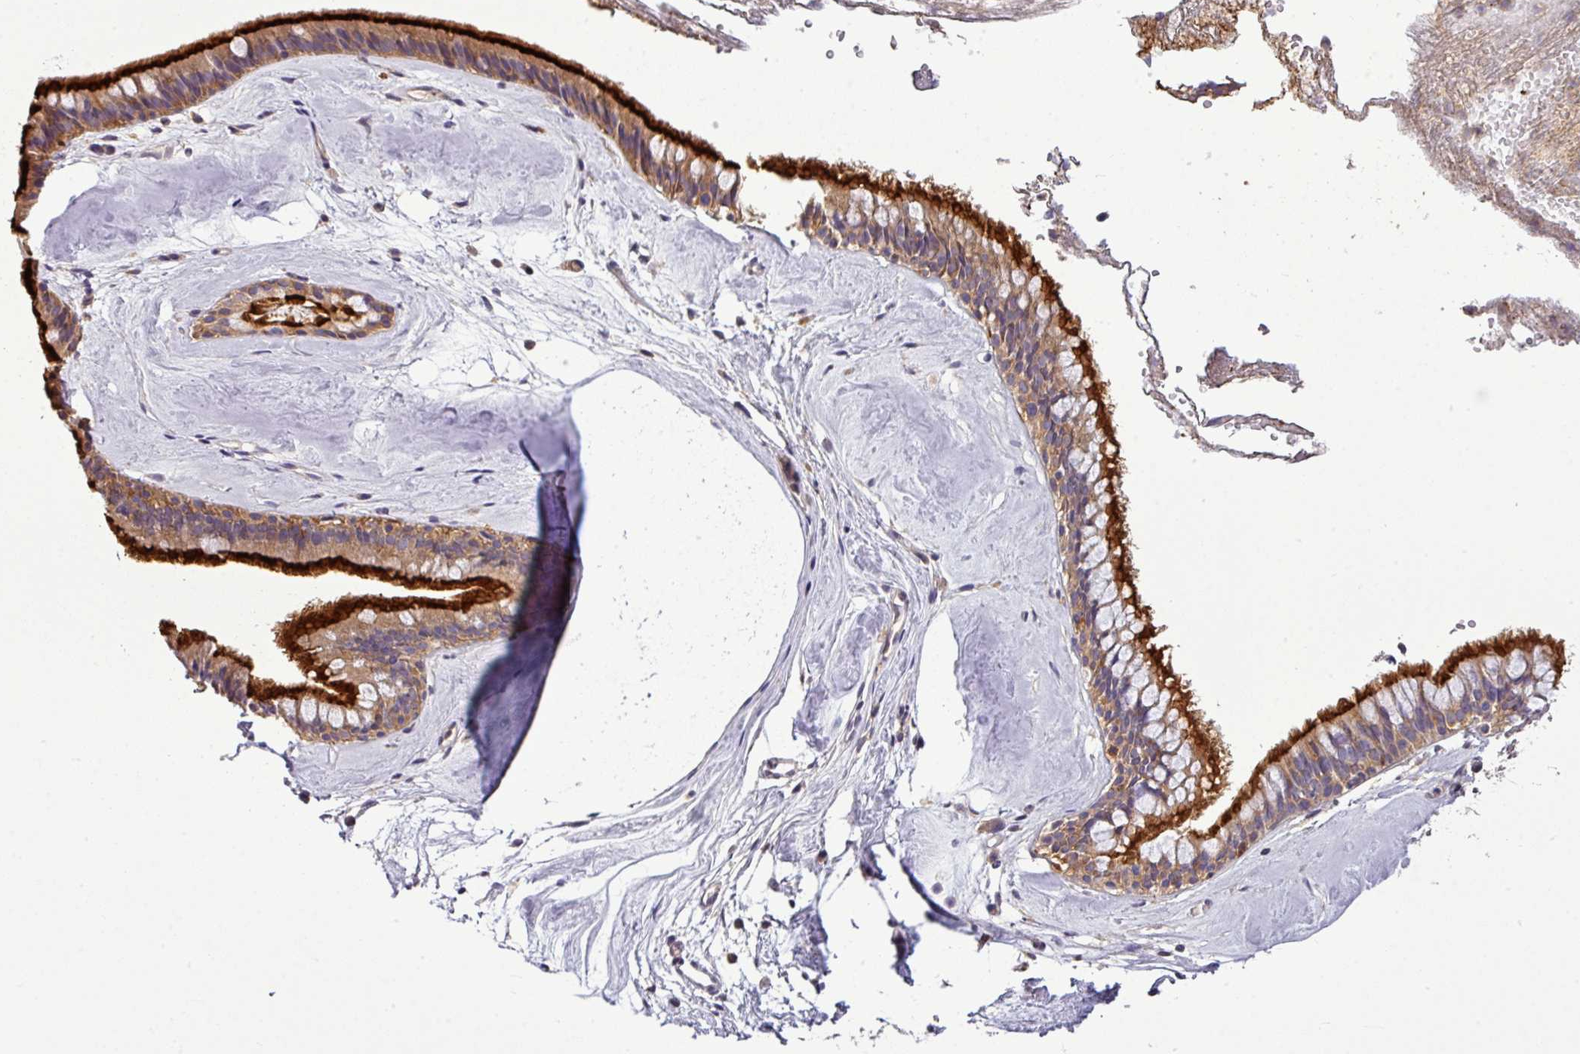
{"staining": {"intensity": "strong", "quantity": ">75%", "location": "cytoplasmic/membranous"}, "tissue": "nasopharynx", "cell_type": "Respiratory epithelial cells", "image_type": "normal", "snomed": [{"axis": "morphology", "description": "Normal tissue, NOS"}, {"axis": "topography", "description": "Nasopharynx"}], "caption": "Protein staining exhibits strong cytoplasmic/membranous positivity in approximately >75% of respiratory epithelial cells in normal nasopharynx. (DAB IHC with brightfield microscopy, high magnification).", "gene": "STAT5A", "patient": {"sex": "male", "age": 65}}